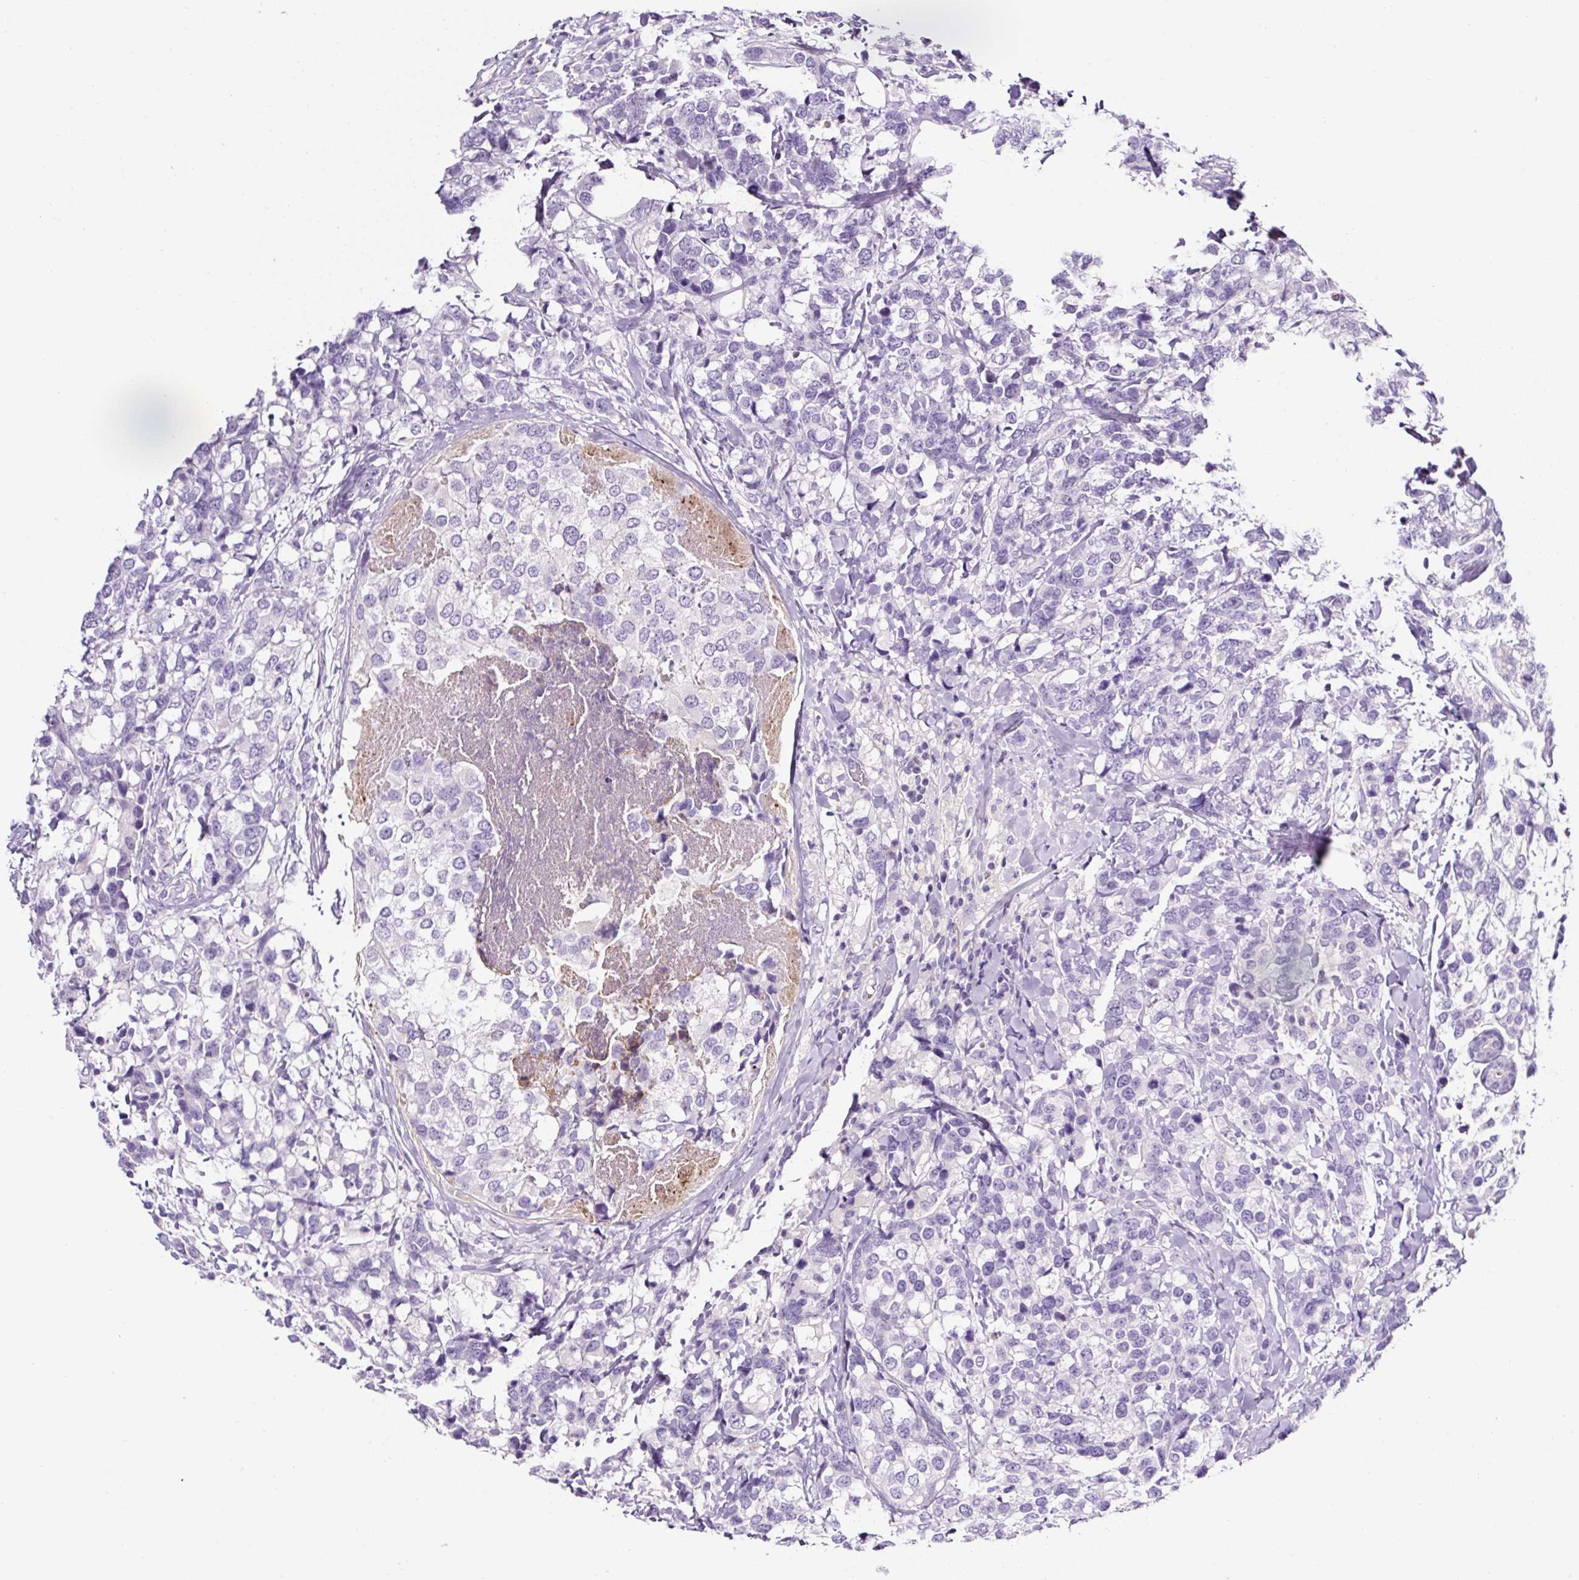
{"staining": {"intensity": "negative", "quantity": "none", "location": "none"}, "tissue": "breast cancer", "cell_type": "Tumor cells", "image_type": "cancer", "snomed": [{"axis": "morphology", "description": "Lobular carcinoma"}, {"axis": "topography", "description": "Breast"}], "caption": "Histopathology image shows no significant protein expression in tumor cells of breast cancer.", "gene": "OR14A2", "patient": {"sex": "female", "age": 59}}